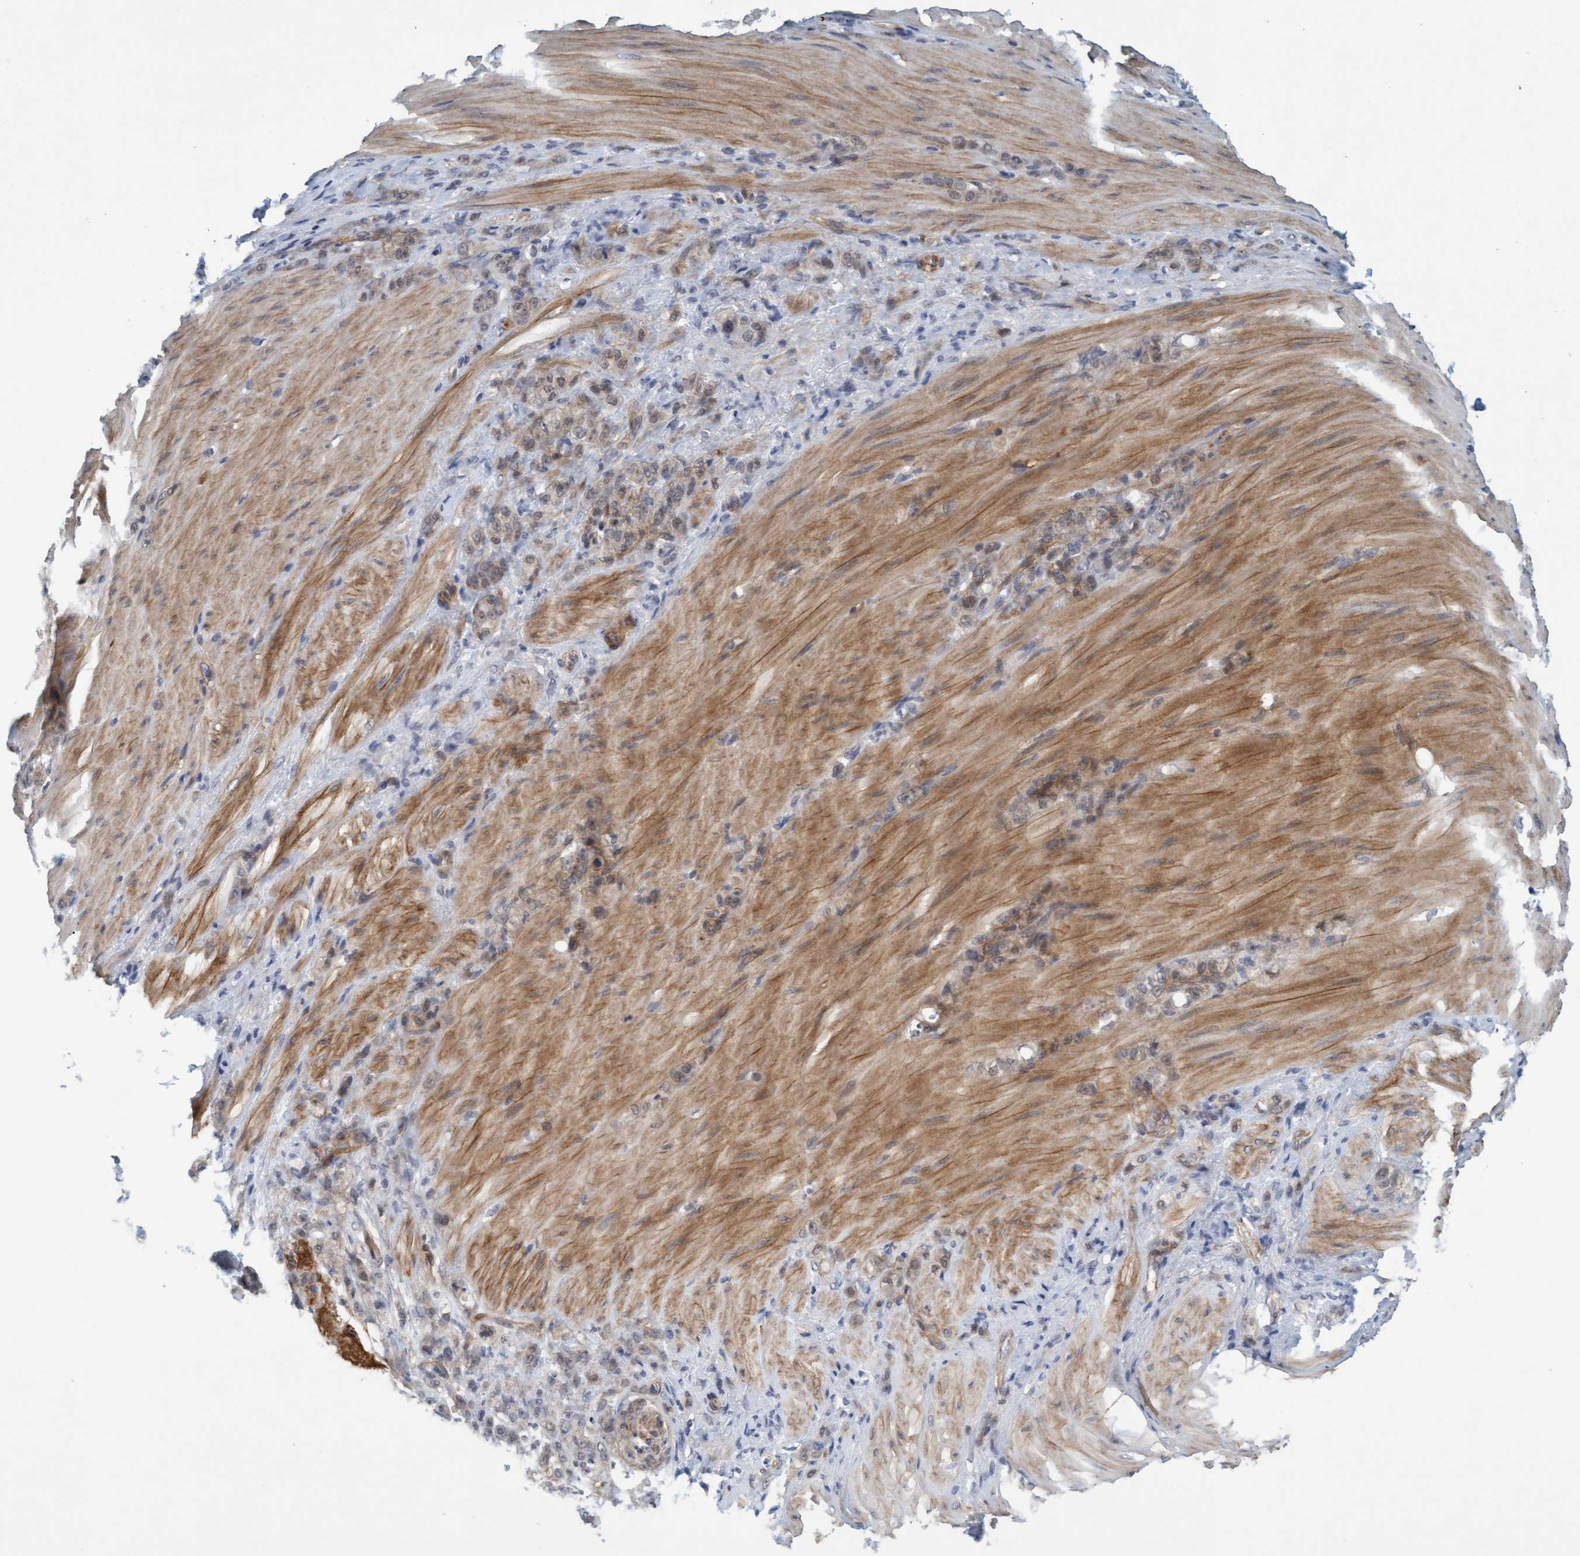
{"staining": {"intensity": "weak", "quantity": "25%-75%", "location": "cytoplasmic/membranous"}, "tissue": "stomach cancer", "cell_type": "Tumor cells", "image_type": "cancer", "snomed": [{"axis": "morphology", "description": "Normal tissue, NOS"}, {"axis": "morphology", "description": "Adenocarcinoma, NOS"}, {"axis": "topography", "description": "Stomach"}], "caption": "Weak cytoplasmic/membranous positivity for a protein is seen in about 25%-75% of tumor cells of stomach cancer using immunohistochemistry (IHC).", "gene": "TSTD2", "patient": {"sex": "male", "age": 82}}